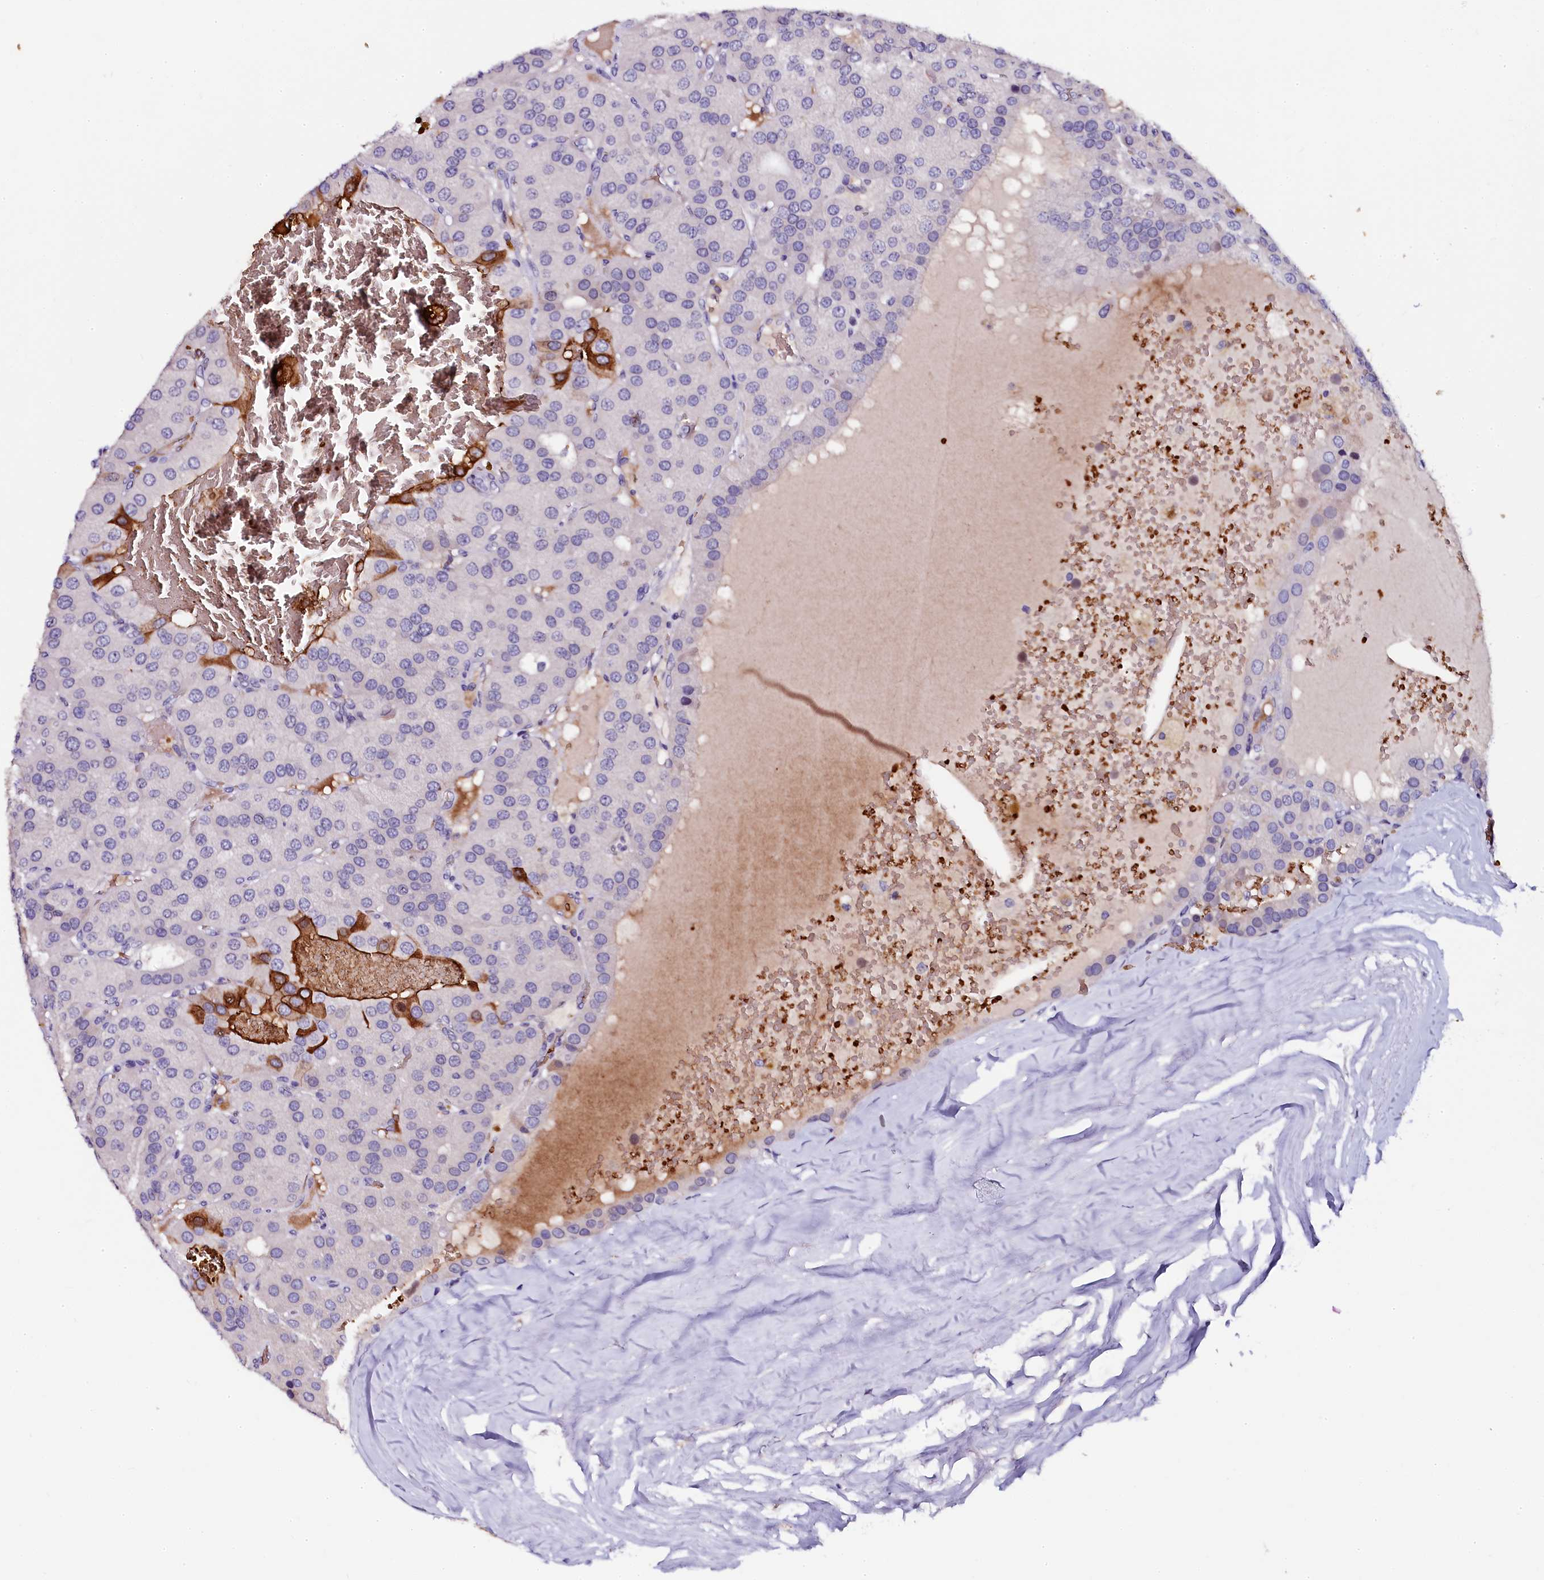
{"staining": {"intensity": "moderate", "quantity": "<25%", "location": "cytoplasmic/membranous"}, "tissue": "parathyroid gland", "cell_type": "Glandular cells", "image_type": "normal", "snomed": [{"axis": "morphology", "description": "Normal tissue, NOS"}, {"axis": "morphology", "description": "Adenoma, NOS"}, {"axis": "topography", "description": "Parathyroid gland"}], "caption": "High-power microscopy captured an immunohistochemistry (IHC) image of benign parathyroid gland, revealing moderate cytoplasmic/membranous expression in approximately <25% of glandular cells.", "gene": "CTDSPL2", "patient": {"sex": "female", "age": 86}}